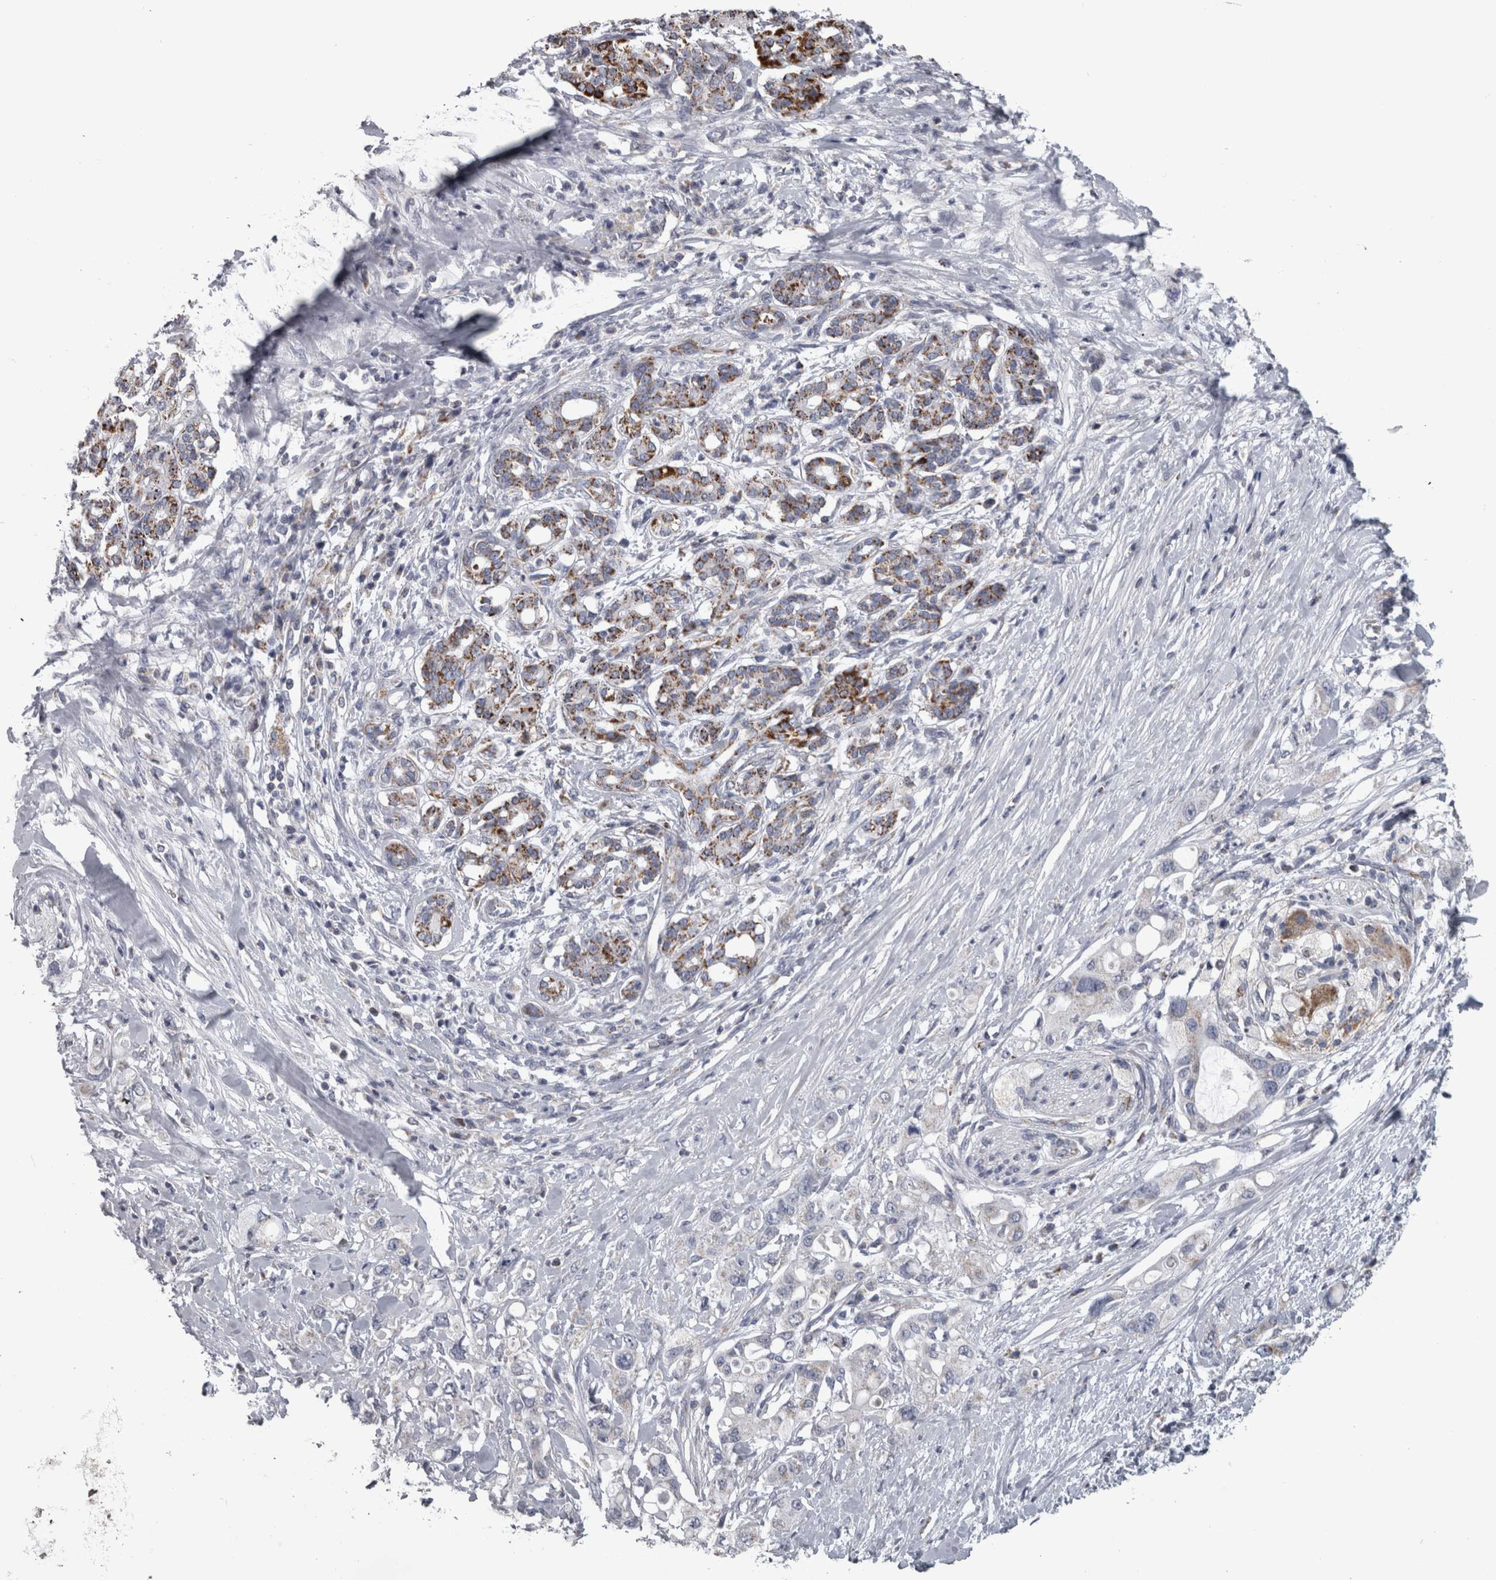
{"staining": {"intensity": "negative", "quantity": "none", "location": "none"}, "tissue": "pancreatic cancer", "cell_type": "Tumor cells", "image_type": "cancer", "snomed": [{"axis": "morphology", "description": "Adenocarcinoma, NOS"}, {"axis": "topography", "description": "Pancreas"}], "caption": "A photomicrograph of human adenocarcinoma (pancreatic) is negative for staining in tumor cells.", "gene": "DBT", "patient": {"sex": "female", "age": 56}}